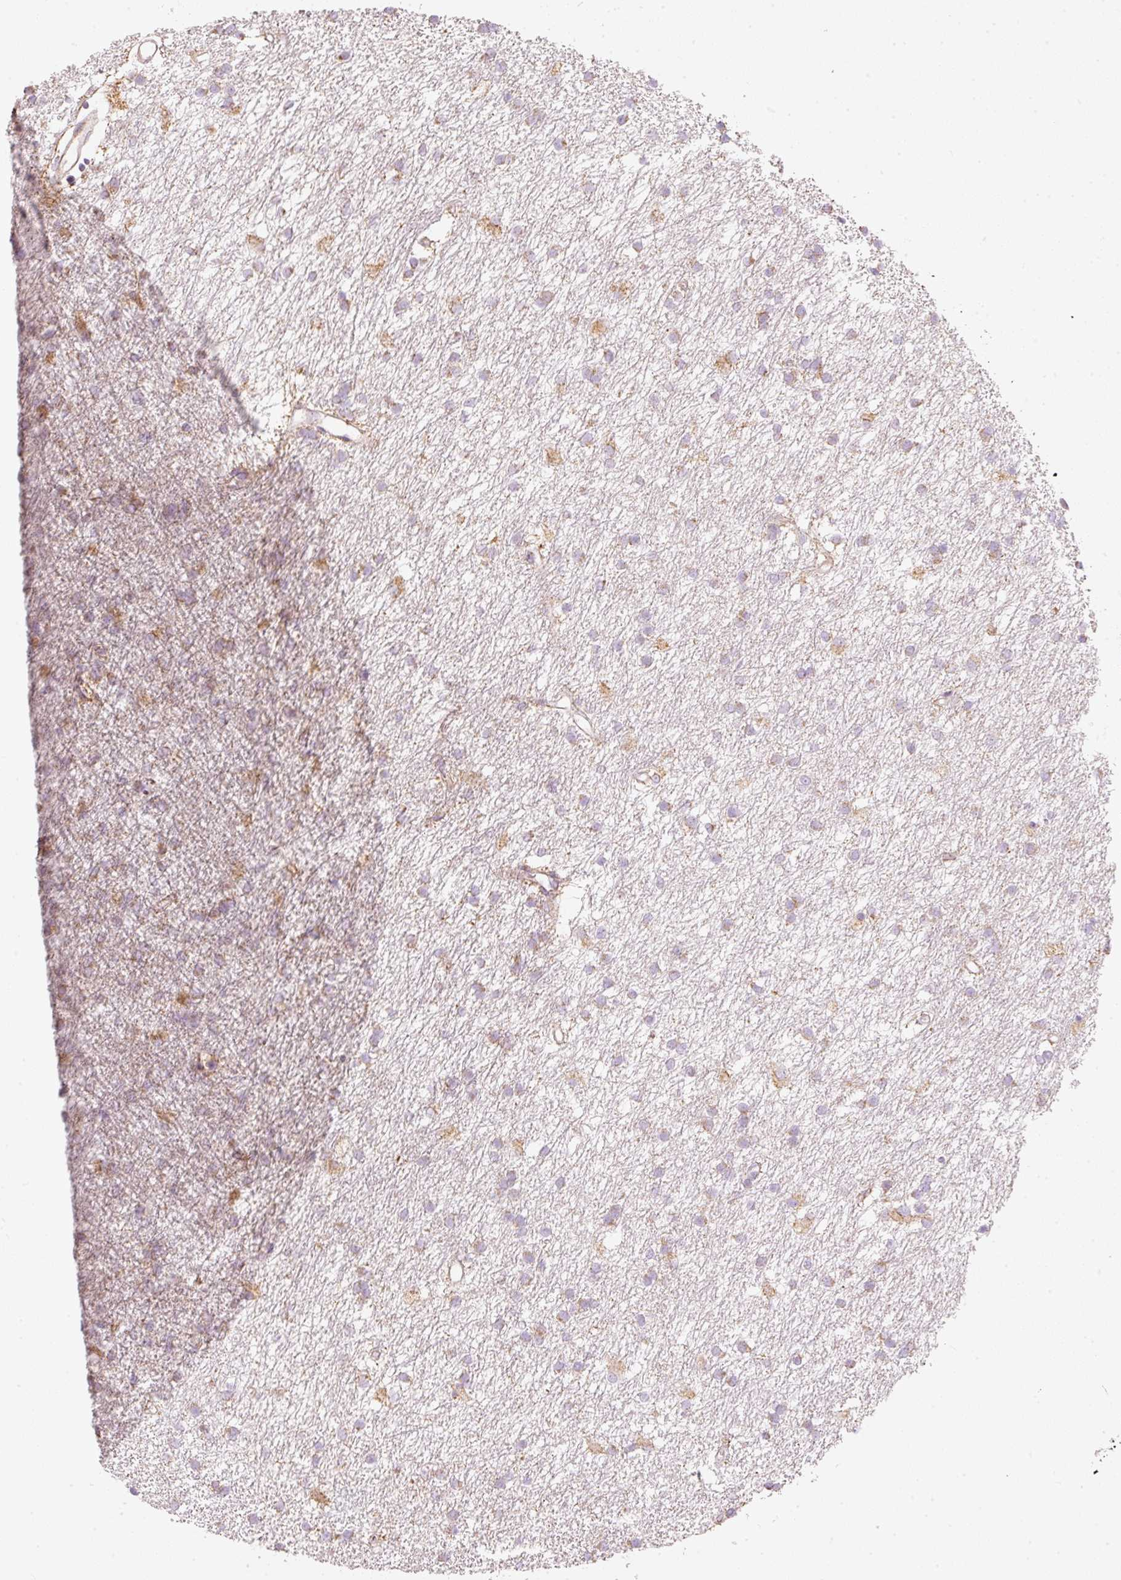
{"staining": {"intensity": "weak", "quantity": "<25%", "location": "cytoplasmic/membranous"}, "tissue": "glioma", "cell_type": "Tumor cells", "image_type": "cancer", "snomed": [{"axis": "morphology", "description": "Glioma, malignant, High grade"}, {"axis": "topography", "description": "Brain"}], "caption": "A high-resolution image shows IHC staining of malignant glioma (high-grade), which reveals no significant expression in tumor cells.", "gene": "RNF39", "patient": {"sex": "male", "age": 77}}